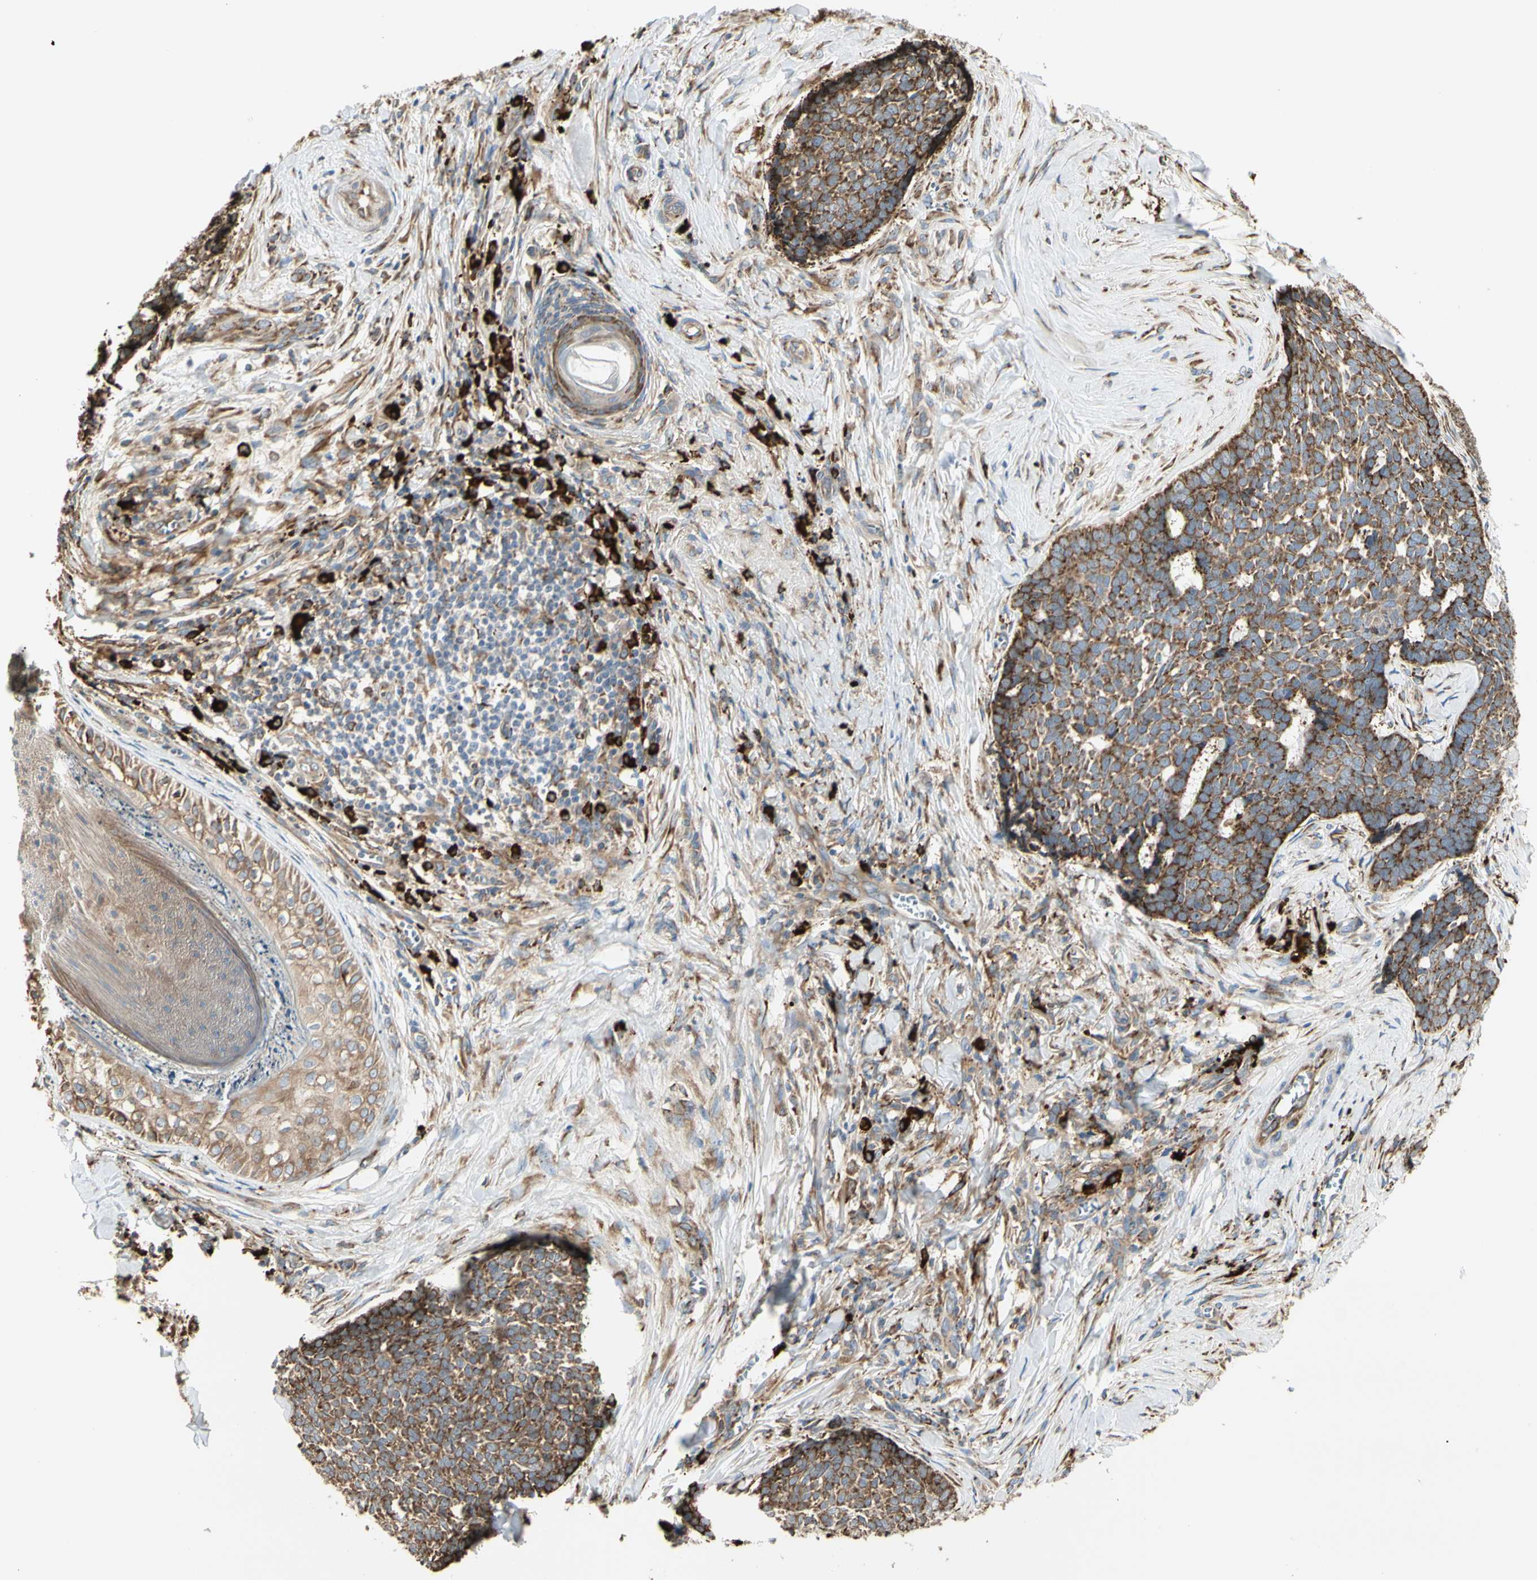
{"staining": {"intensity": "strong", "quantity": ">75%", "location": "cytoplasmic/membranous"}, "tissue": "skin cancer", "cell_type": "Tumor cells", "image_type": "cancer", "snomed": [{"axis": "morphology", "description": "Basal cell carcinoma"}, {"axis": "topography", "description": "Skin"}], "caption": "About >75% of tumor cells in human skin cancer exhibit strong cytoplasmic/membranous protein expression as visualized by brown immunohistochemical staining.", "gene": "HSP90B1", "patient": {"sex": "male", "age": 84}}